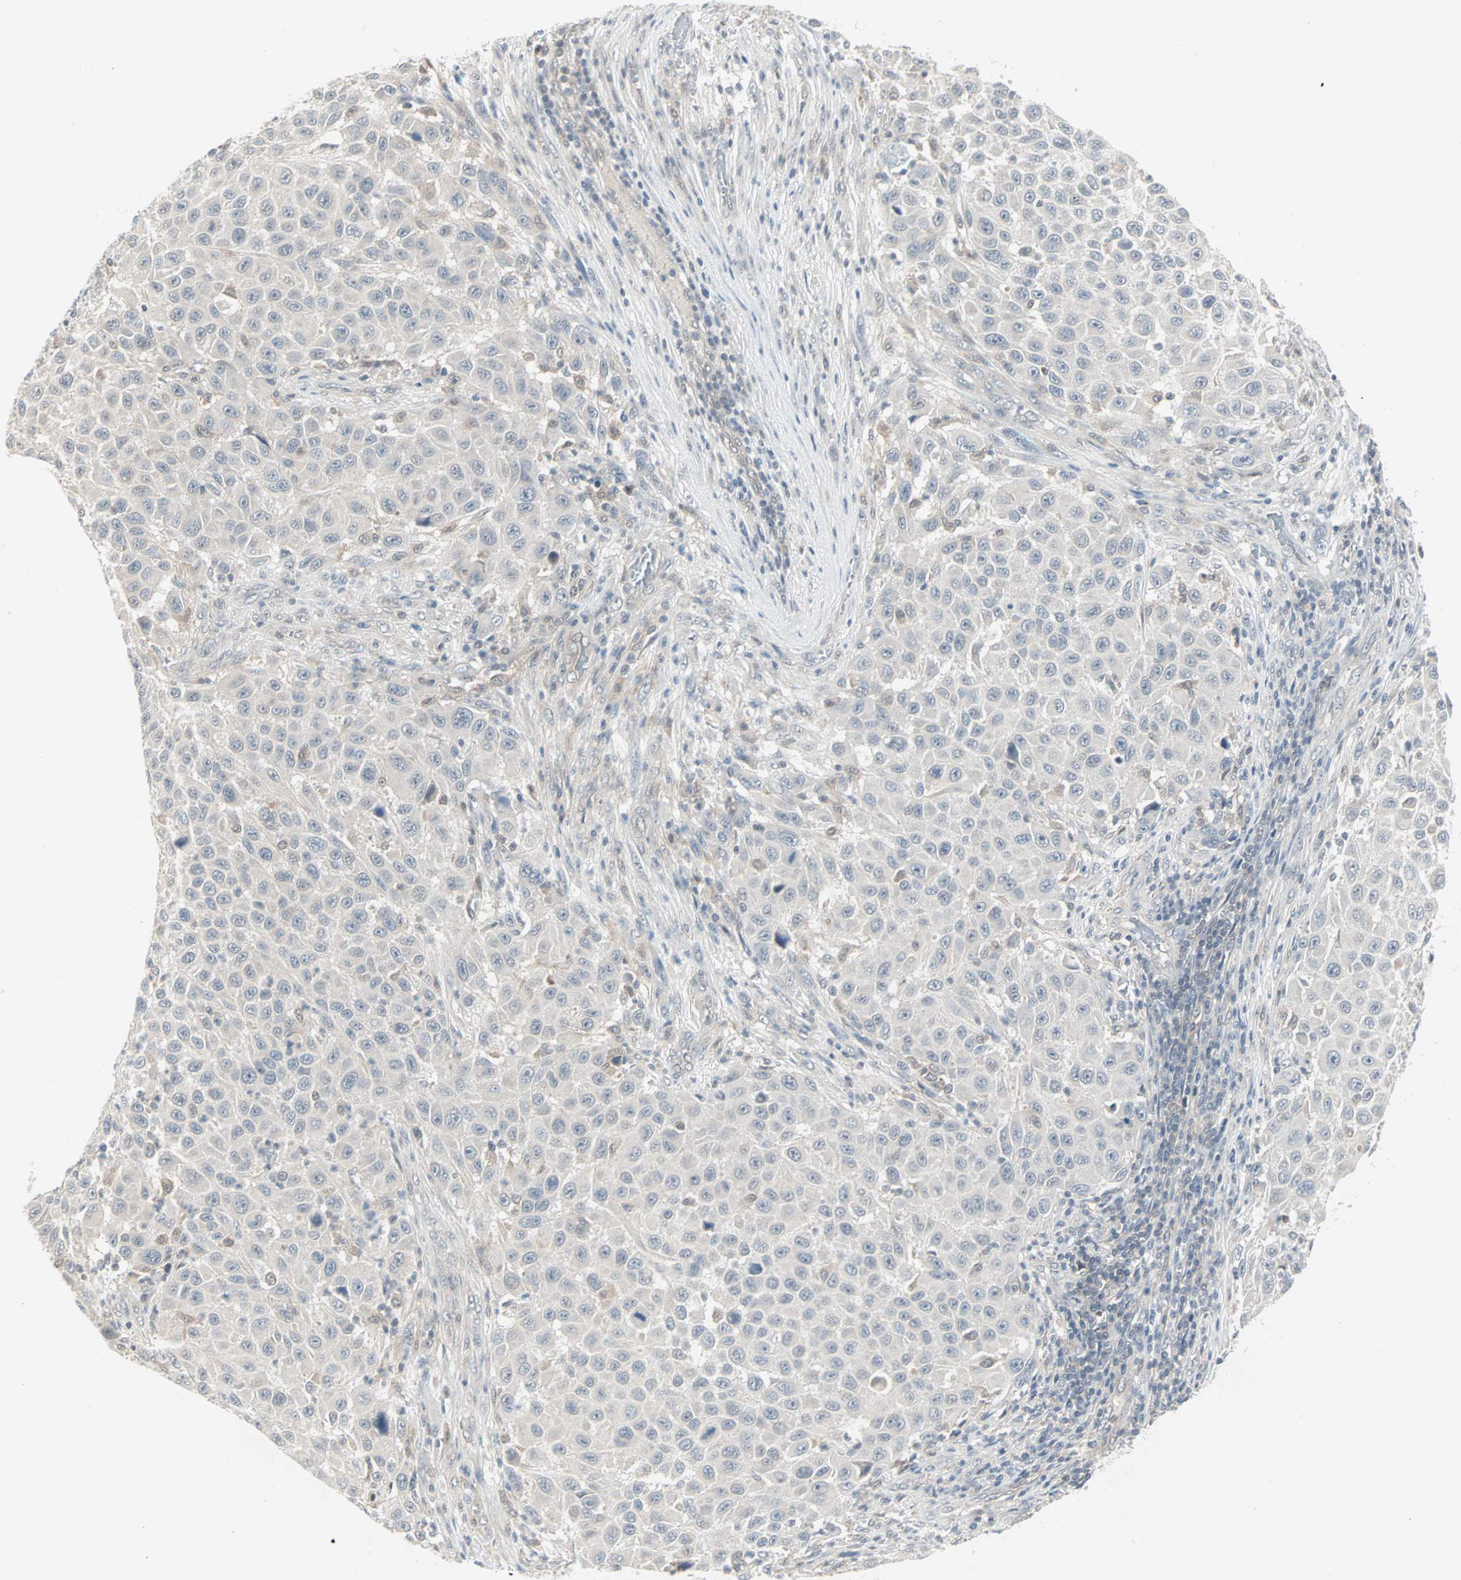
{"staining": {"intensity": "negative", "quantity": "none", "location": "none"}, "tissue": "melanoma", "cell_type": "Tumor cells", "image_type": "cancer", "snomed": [{"axis": "morphology", "description": "Malignant melanoma, Metastatic site"}, {"axis": "topography", "description": "Lymph node"}], "caption": "There is no significant expression in tumor cells of malignant melanoma (metastatic site). (DAB (3,3'-diaminobenzidine) IHC visualized using brightfield microscopy, high magnification).", "gene": "PTPA", "patient": {"sex": "male", "age": 61}}